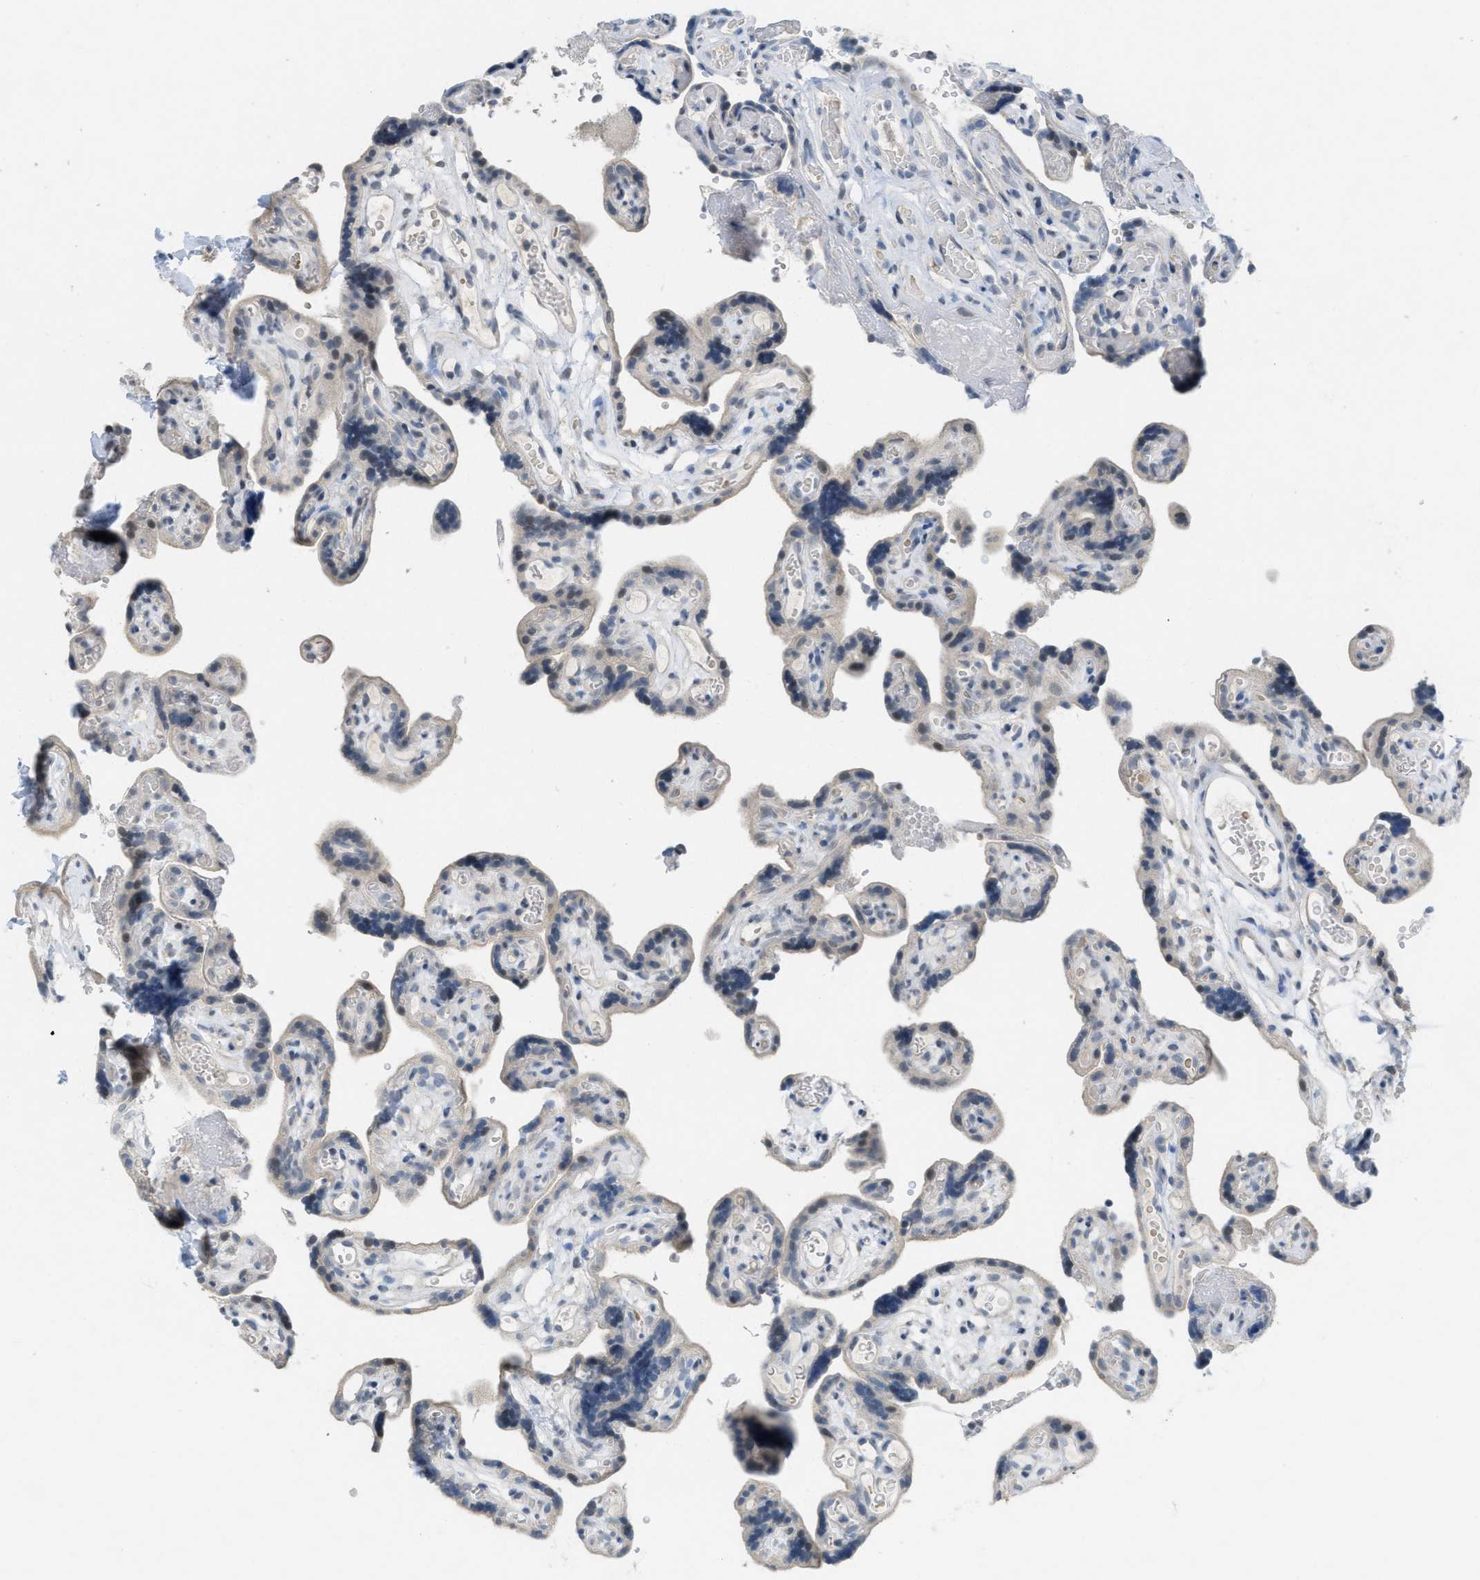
{"staining": {"intensity": "negative", "quantity": "none", "location": "none"}, "tissue": "placenta", "cell_type": "Decidual cells", "image_type": "normal", "snomed": [{"axis": "morphology", "description": "Normal tissue, NOS"}, {"axis": "topography", "description": "Placenta"}], "caption": "Immunohistochemistry micrograph of benign placenta: human placenta stained with DAB demonstrates no significant protein expression in decidual cells.", "gene": "TXNDC2", "patient": {"sex": "female", "age": 30}}